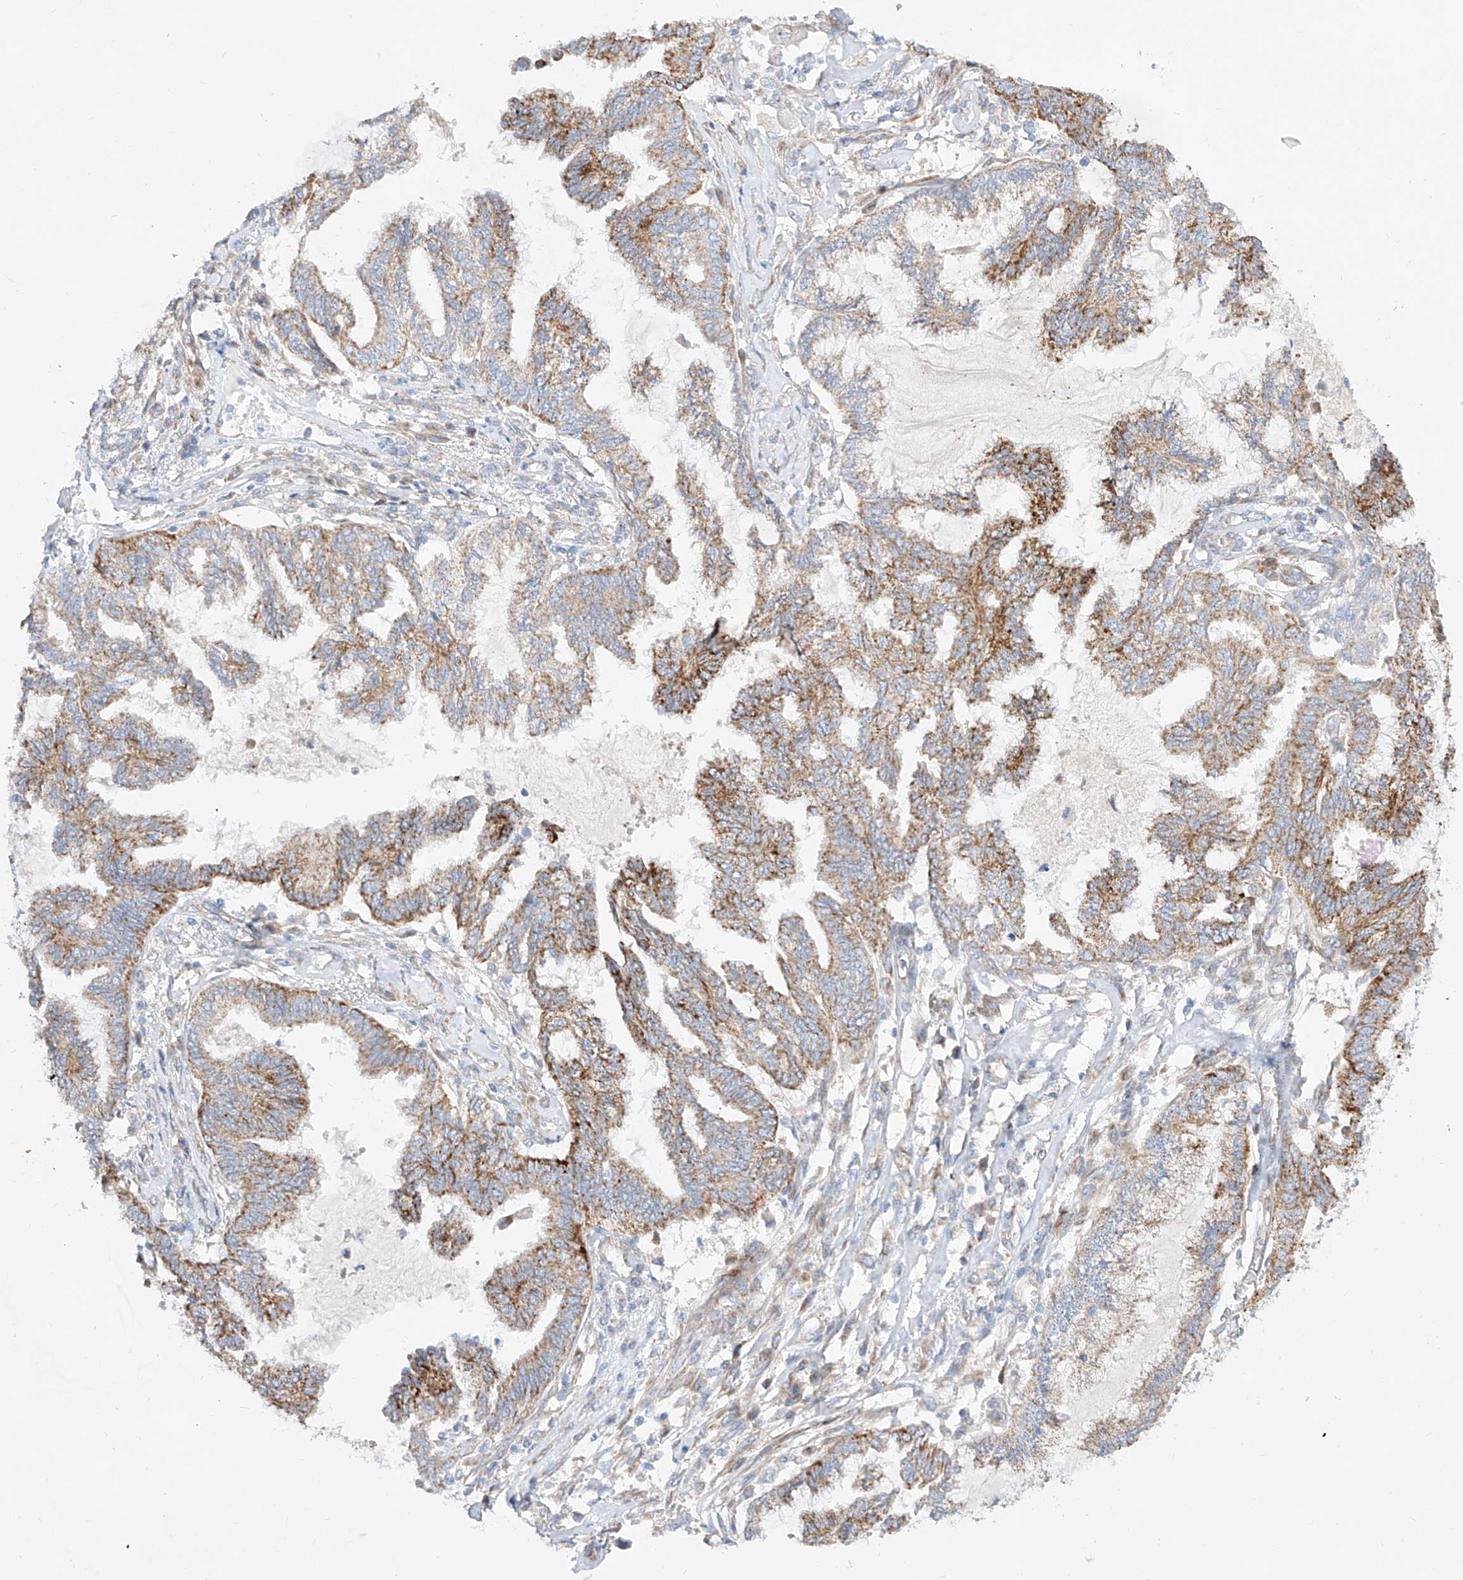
{"staining": {"intensity": "moderate", "quantity": ">75%", "location": "cytoplasmic/membranous"}, "tissue": "endometrial cancer", "cell_type": "Tumor cells", "image_type": "cancer", "snomed": [{"axis": "morphology", "description": "Adenocarcinoma, NOS"}, {"axis": "topography", "description": "Endometrium"}], "caption": "Immunohistochemical staining of endometrial adenocarcinoma demonstrates medium levels of moderate cytoplasmic/membranous protein staining in about >75% of tumor cells.", "gene": "CST9", "patient": {"sex": "female", "age": 86}}